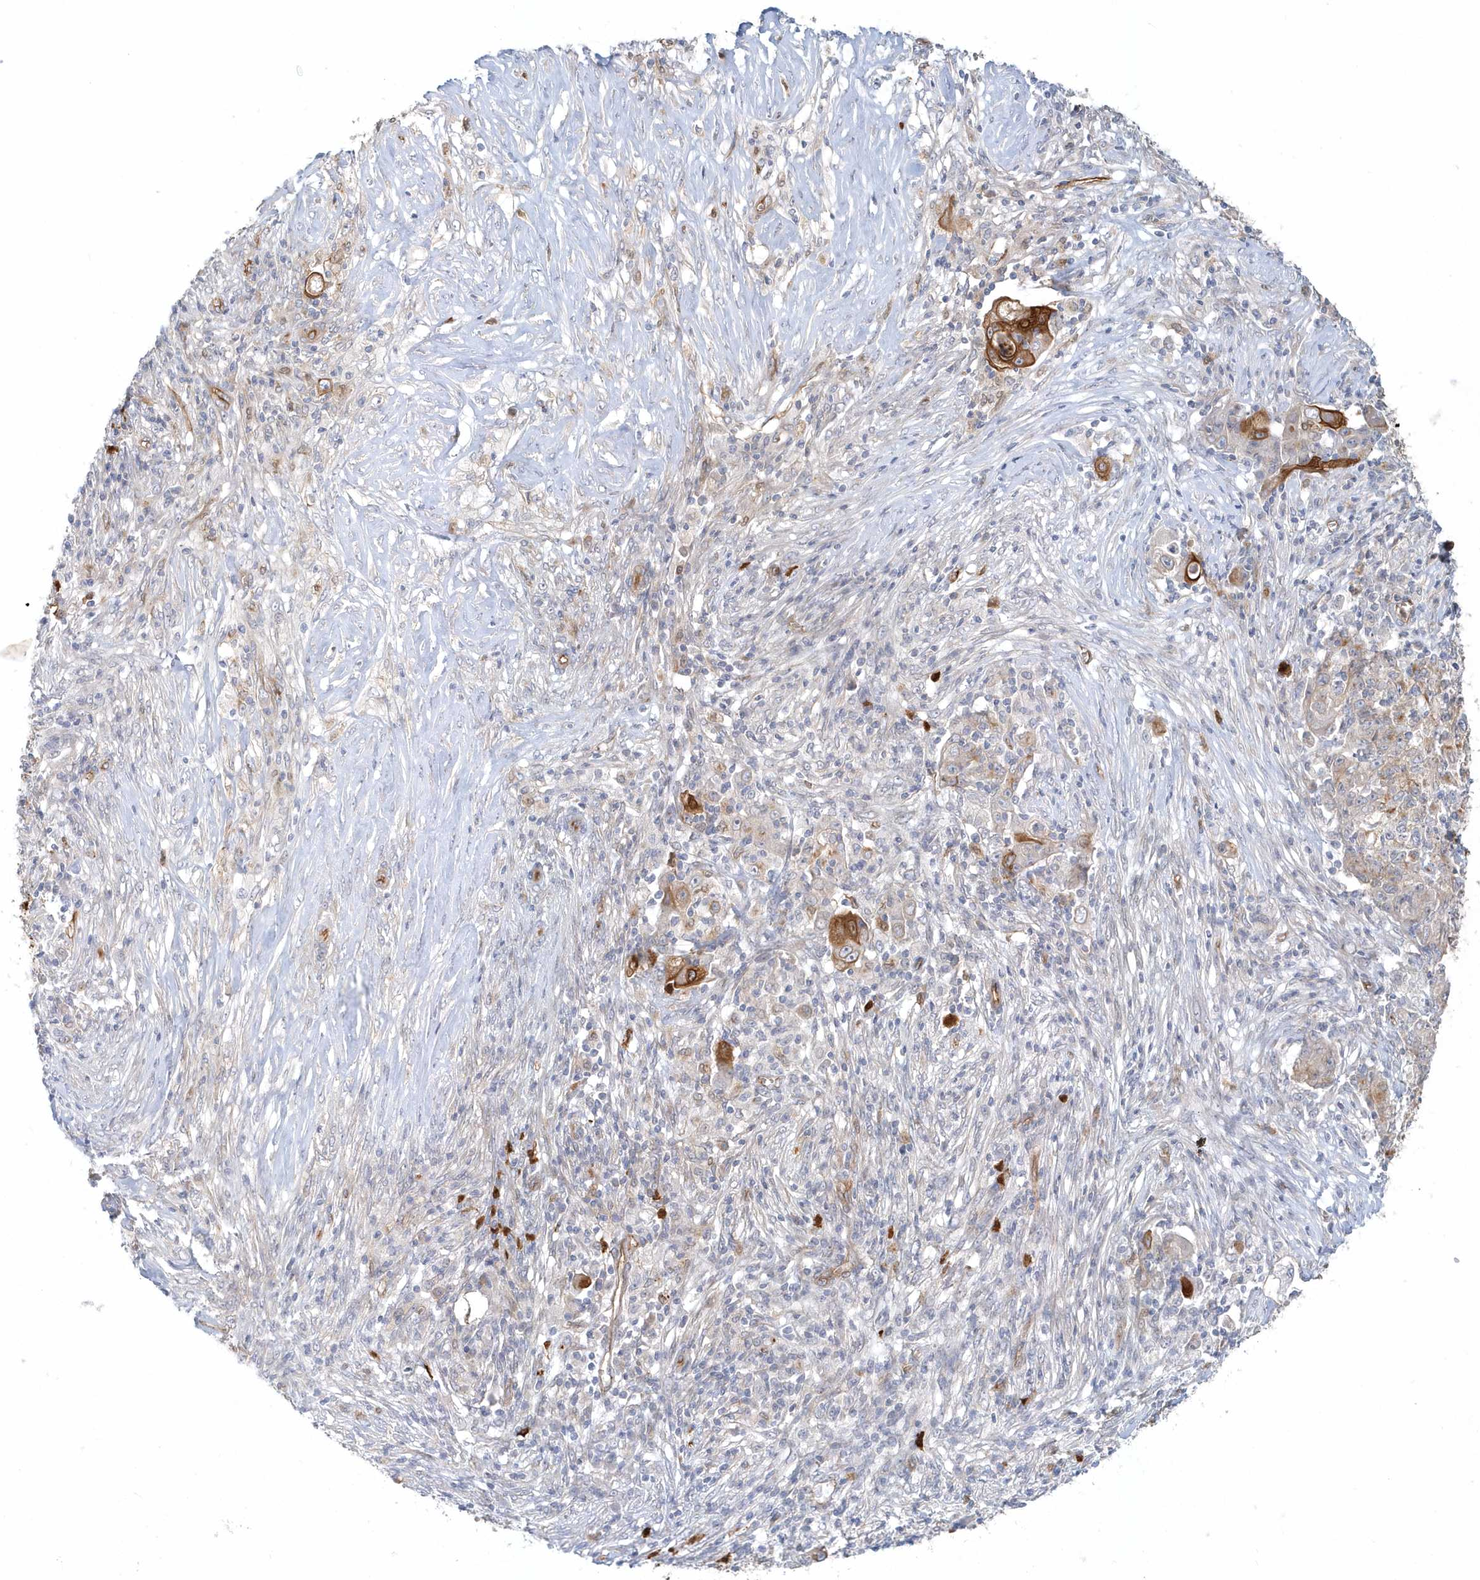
{"staining": {"intensity": "moderate", "quantity": "<25%", "location": "cytoplasmic/membranous"}, "tissue": "ovarian cancer", "cell_type": "Tumor cells", "image_type": "cancer", "snomed": [{"axis": "morphology", "description": "Carcinoma, endometroid"}, {"axis": "topography", "description": "Ovary"}], "caption": "Human ovarian cancer stained with a protein marker displays moderate staining in tumor cells.", "gene": "DNAH1", "patient": {"sex": "female", "age": 42}}